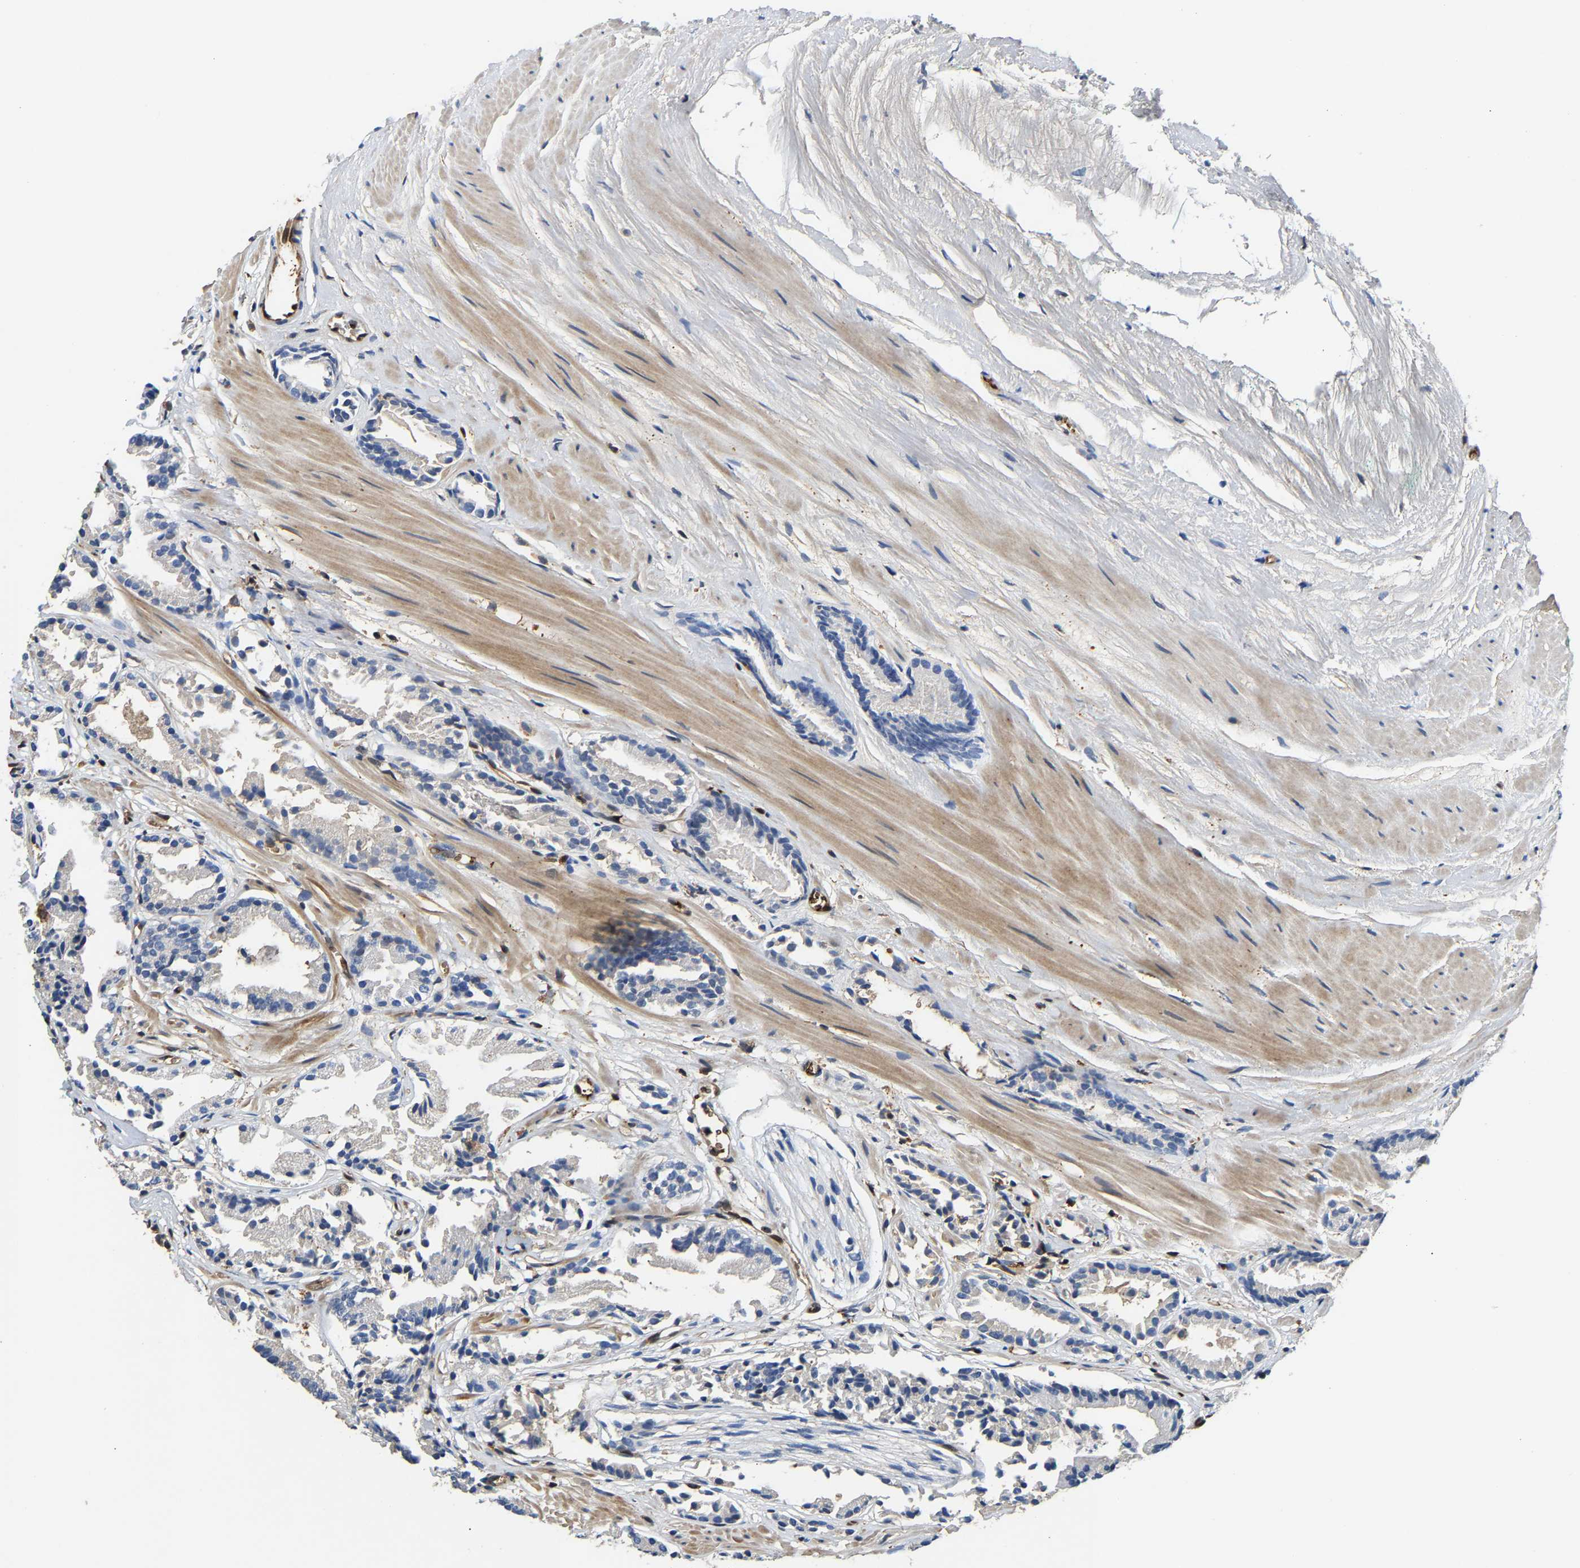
{"staining": {"intensity": "negative", "quantity": "none", "location": "none"}, "tissue": "prostate cancer", "cell_type": "Tumor cells", "image_type": "cancer", "snomed": [{"axis": "morphology", "description": "Adenocarcinoma, Low grade"}, {"axis": "topography", "description": "Prostate"}], "caption": "High power microscopy histopathology image of an immunohistochemistry (IHC) histopathology image of prostate adenocarcinoma (low-grade), revealing no significant expression in tumor cells.", "gene": "GIMAP7", "patient": {"sex": "male", "age": 51}}